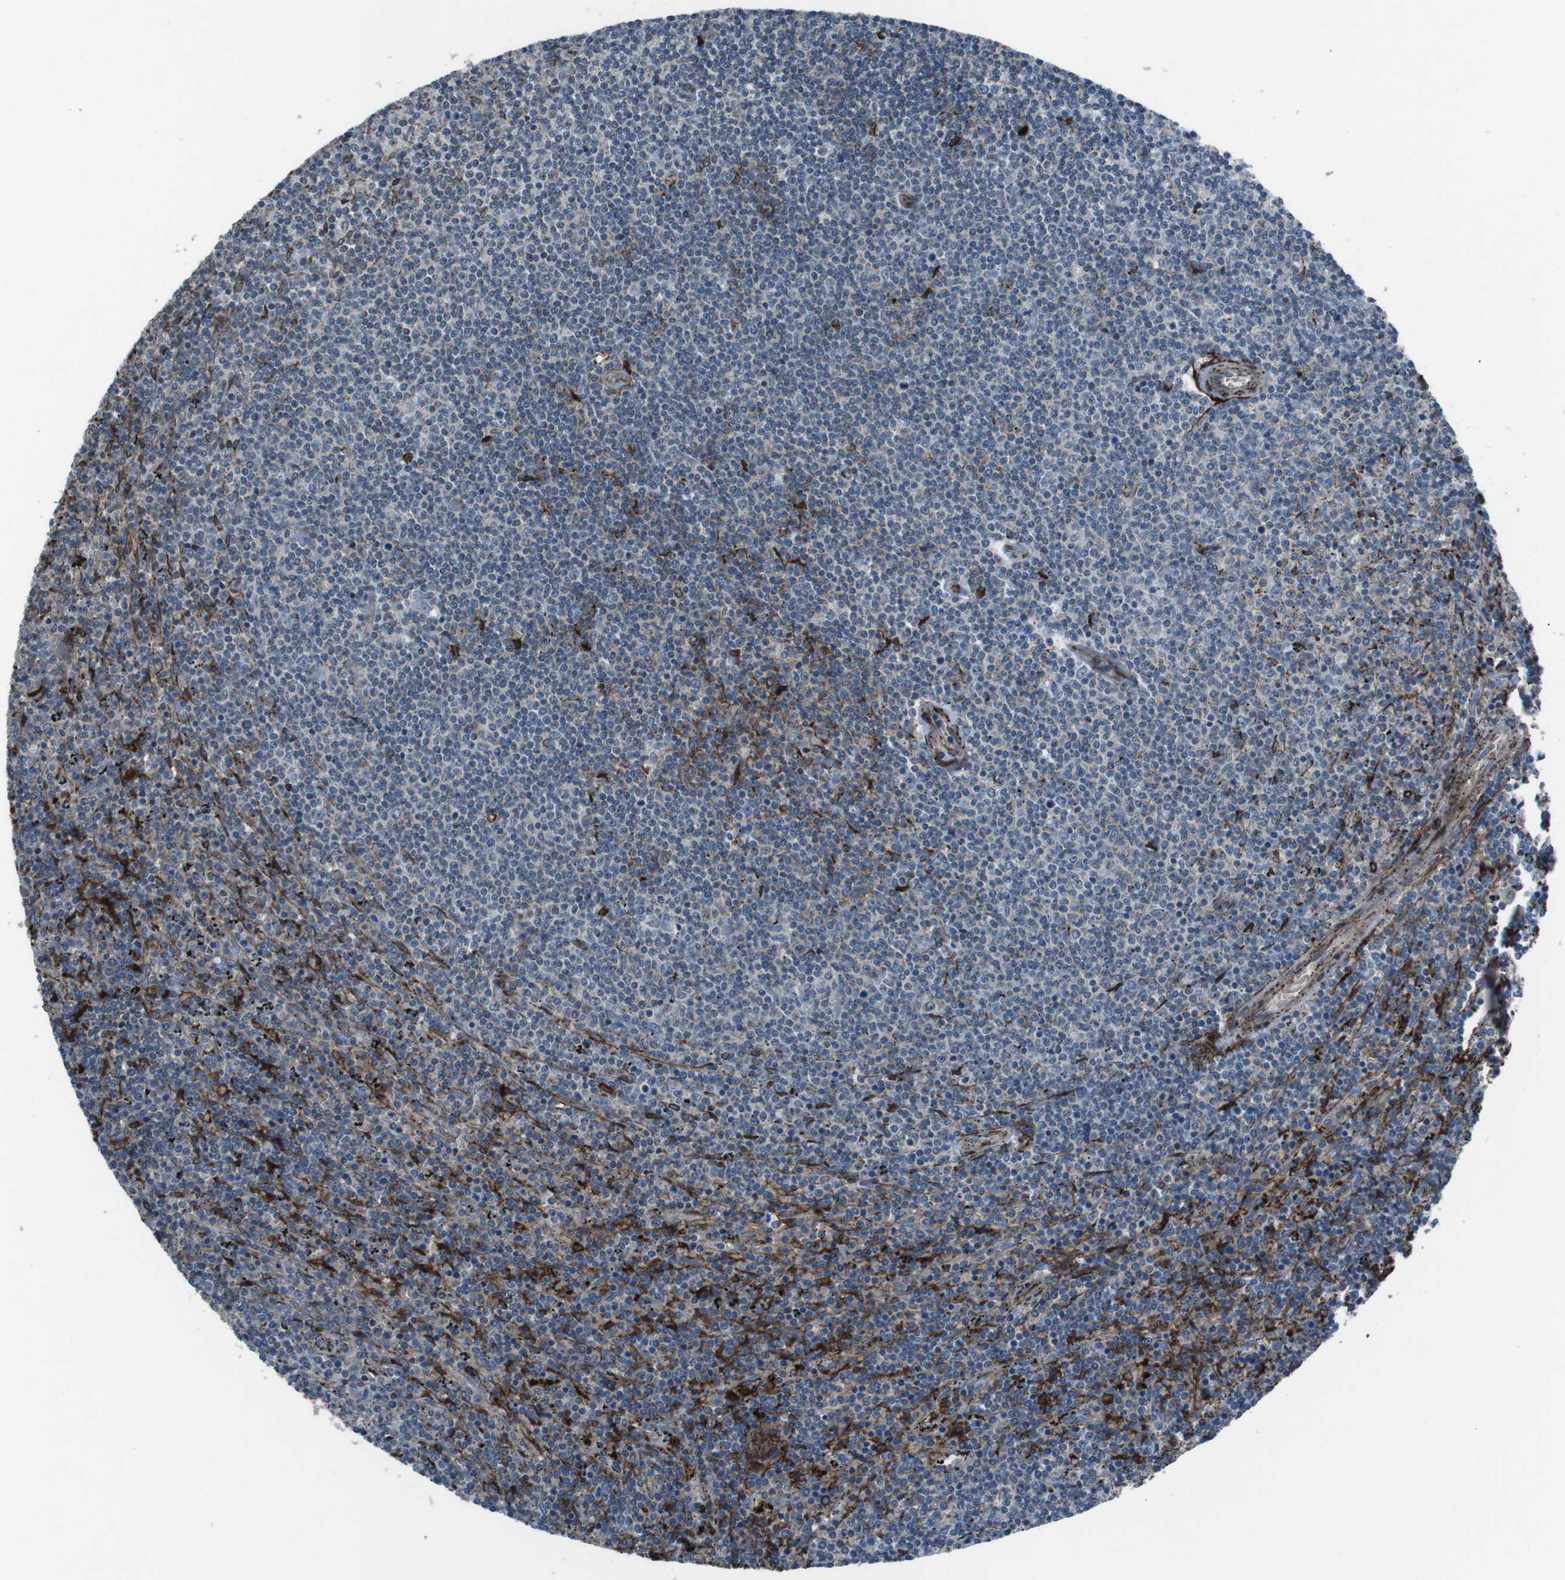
{"staining": {"intensity": "moderate", "quantity": "<25%", "location": "cytoplasmic/membranous"}, "tissue": "lymphoma", "cell_type": "Tumor cells", "image_type": "cancer", "snomed": [{"axis": "morphology", "description": "Malignant lymphoma, non-Hodgkin's type, Low grade"}, {"axis": "topography", "description": "Spleen"}], "caption": "Moderate cytoplasmic/membranous positivity is appreciated in approximately <25% of tumor cells in malignant lymphoma, non-Hodgkin's type (low-grade).", "gene": "GDF10", "patient": {"sex": "female", "age": 50}}